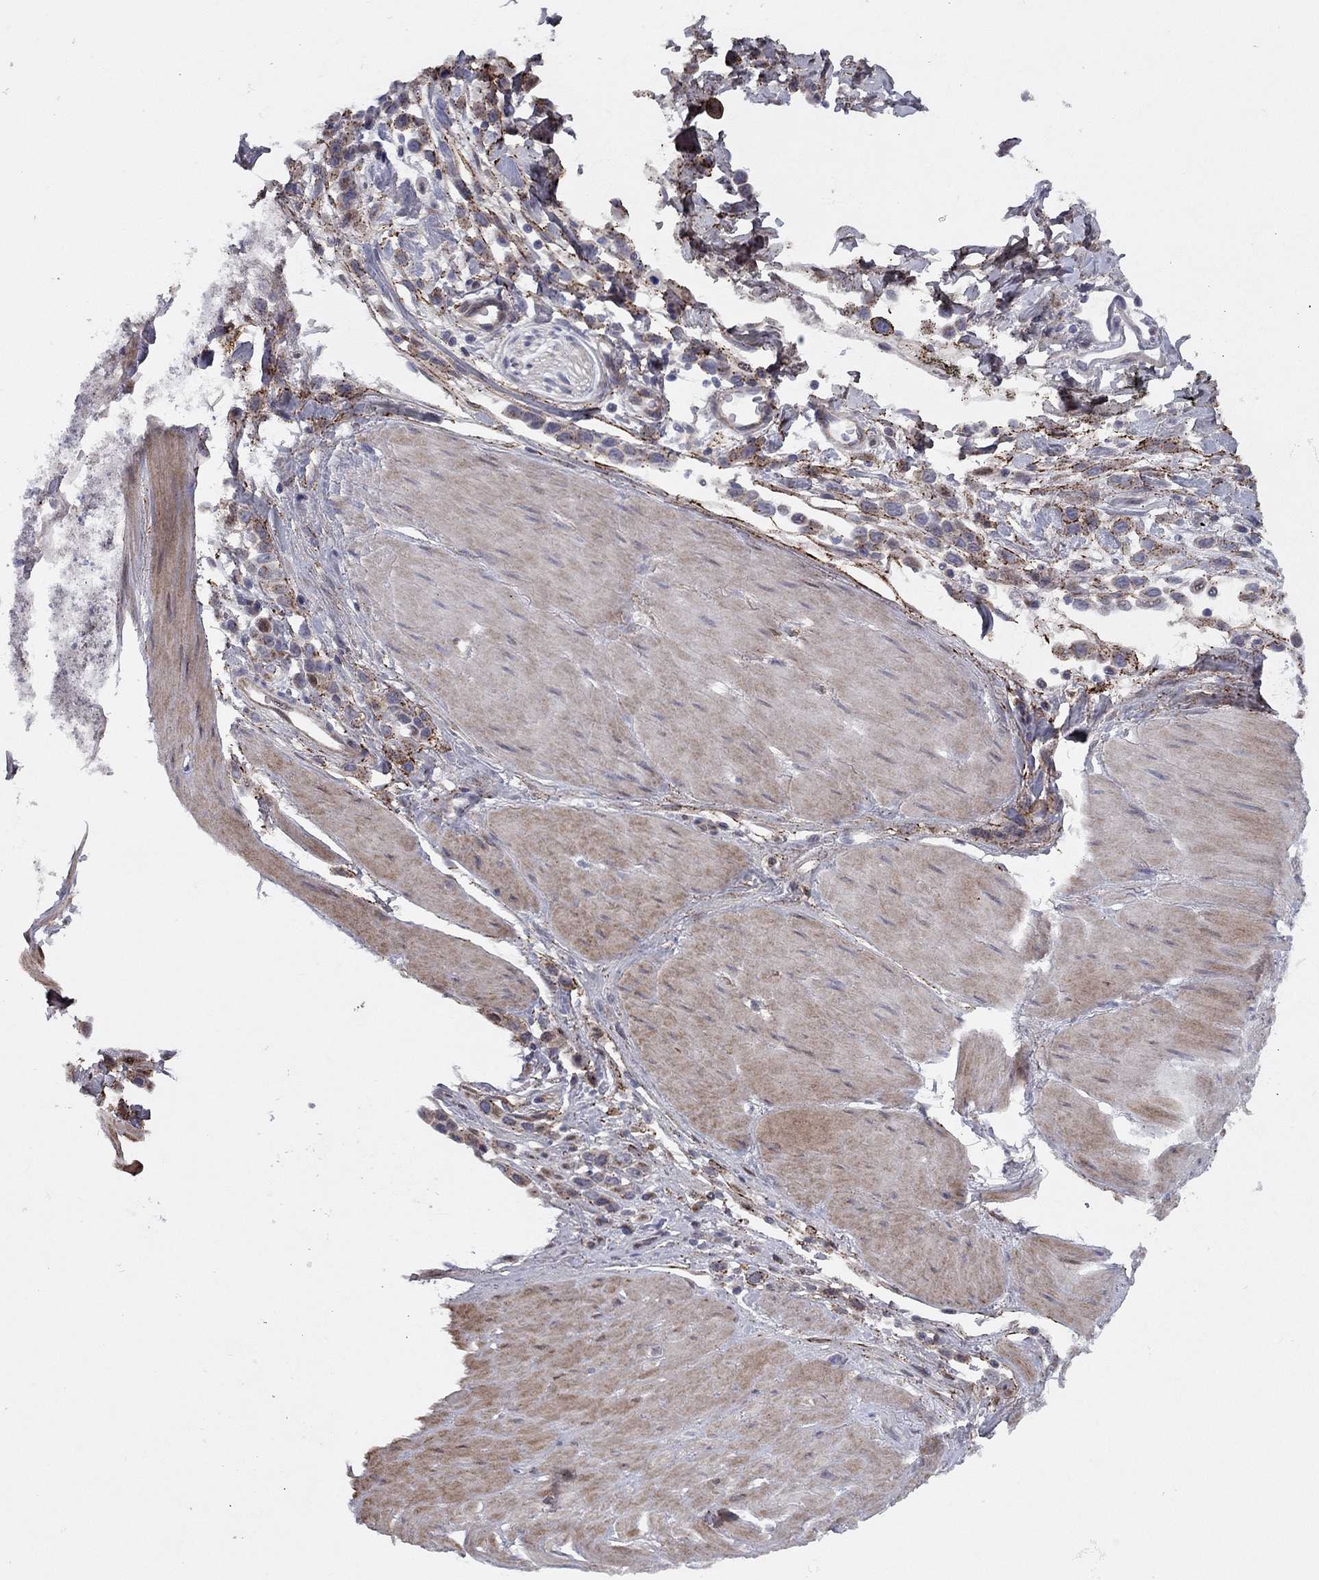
{"staining": {"intensity": "strong", "quantity": "<25%", "location": "cytoplasmic/membranous"}, "tissue": "stomach cancer", "cell_type": "Tumor cells", "image_type": "cancer", "snomed": [{"axis": "morphology", "description": "Adenocarcinoma, NOS"}, {"axis": "topography", "description": "Stomach"}], "caption": "Approximately <25% of tumor cells in stomach adenocarcinoma display strong cytoplasmic/membranous protein expression as visualized by brown immunohistochemical staining.", "gene": "DUSP7", "patient": {"sex": "male", "age": 47}}